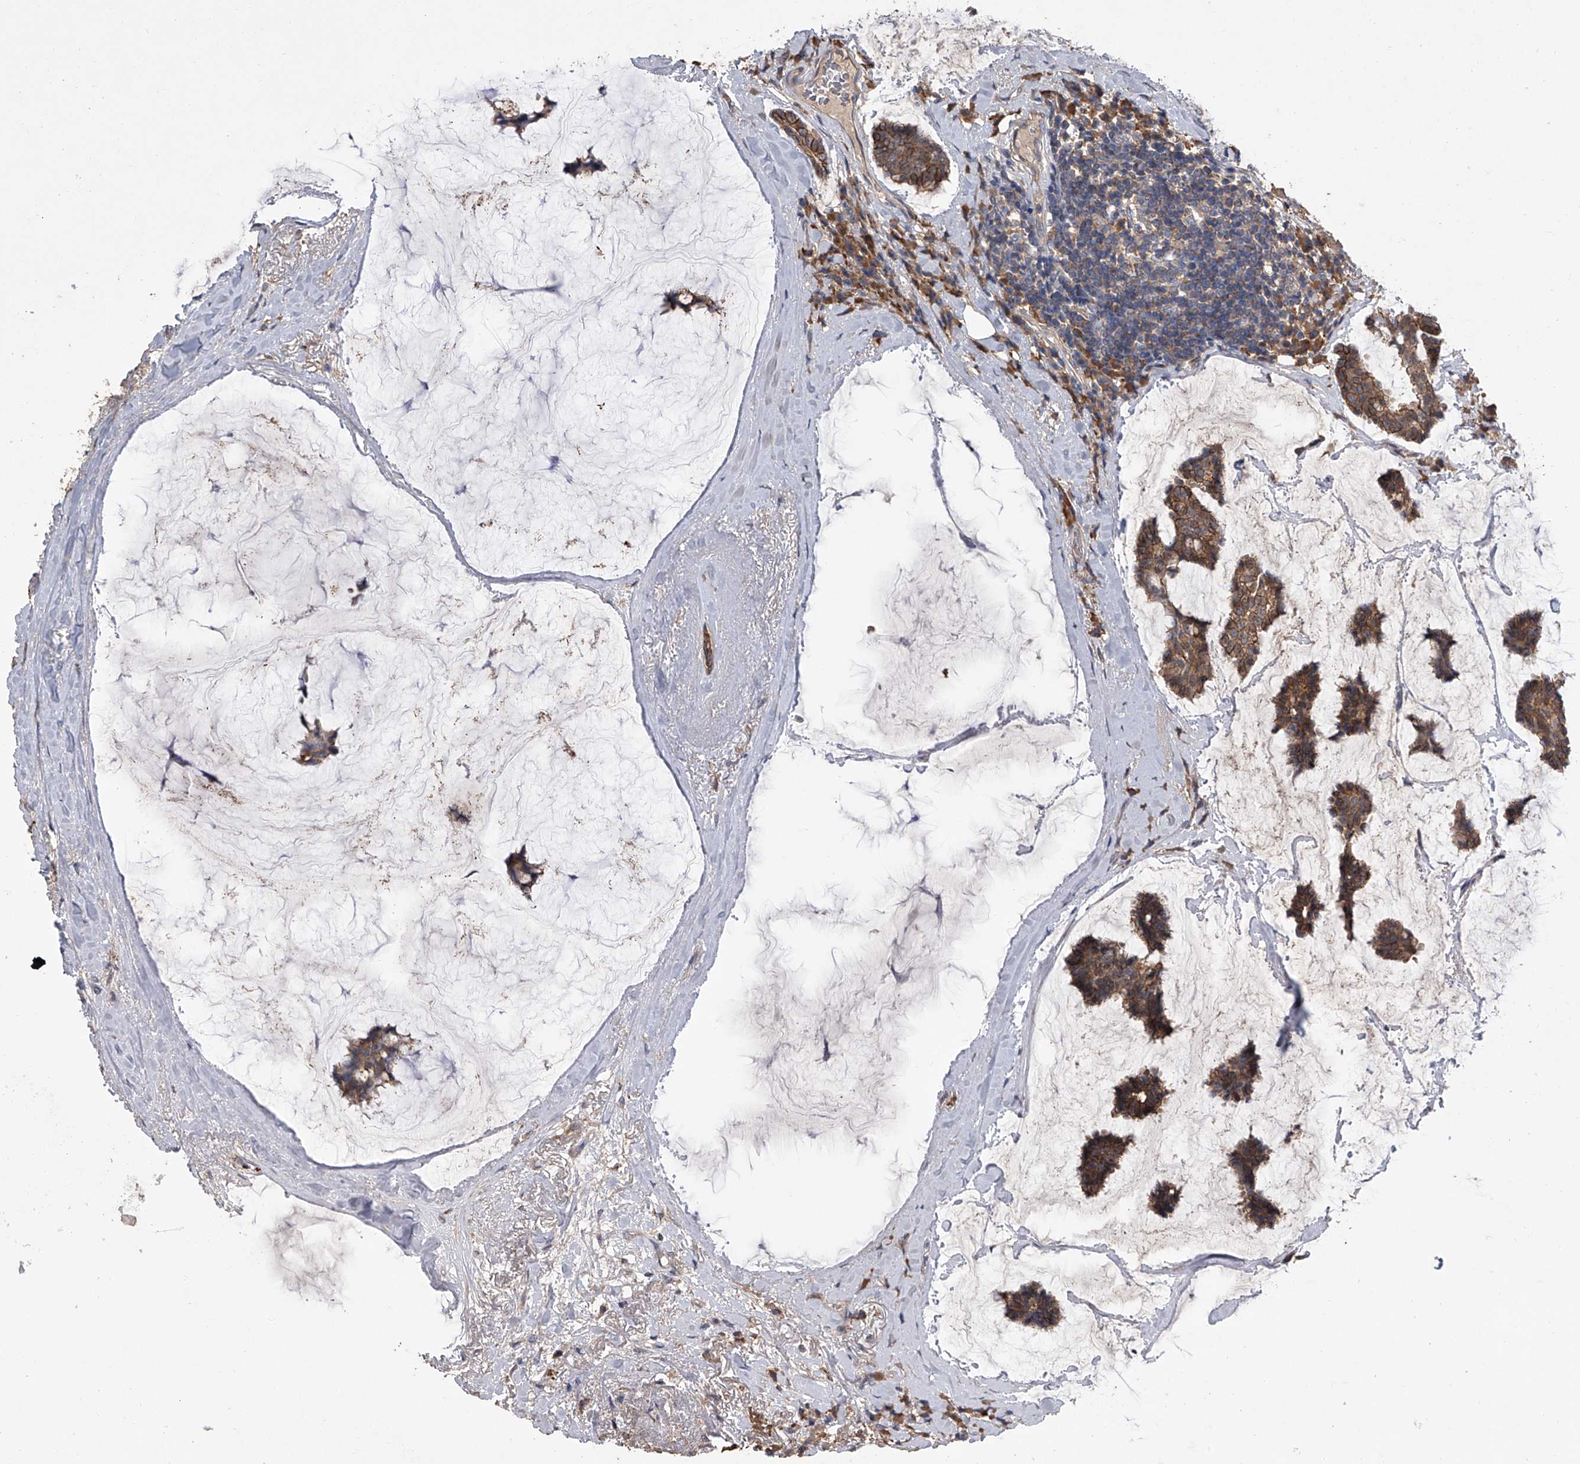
{"staining": {"intensity": "moderate", "quantity": ">75%", "location": "cytoplasmic/membranous"}, "tissue": "breast cancer", "cell_type": "Tumor cells", "image_type": "cancer", "snomed": [{"axis": "morphology", "description": "Duct carcinoma"}, {"axis": "topography", "description": "Breast"}], "caption": "Brown immunohistochemical staining in breast cancer shows moderate cytoplasmic/membranous expression in approximately >75% of tumor cells.", "gene": "ZNF343", "patient": {"sex": "female", "age": 93}}